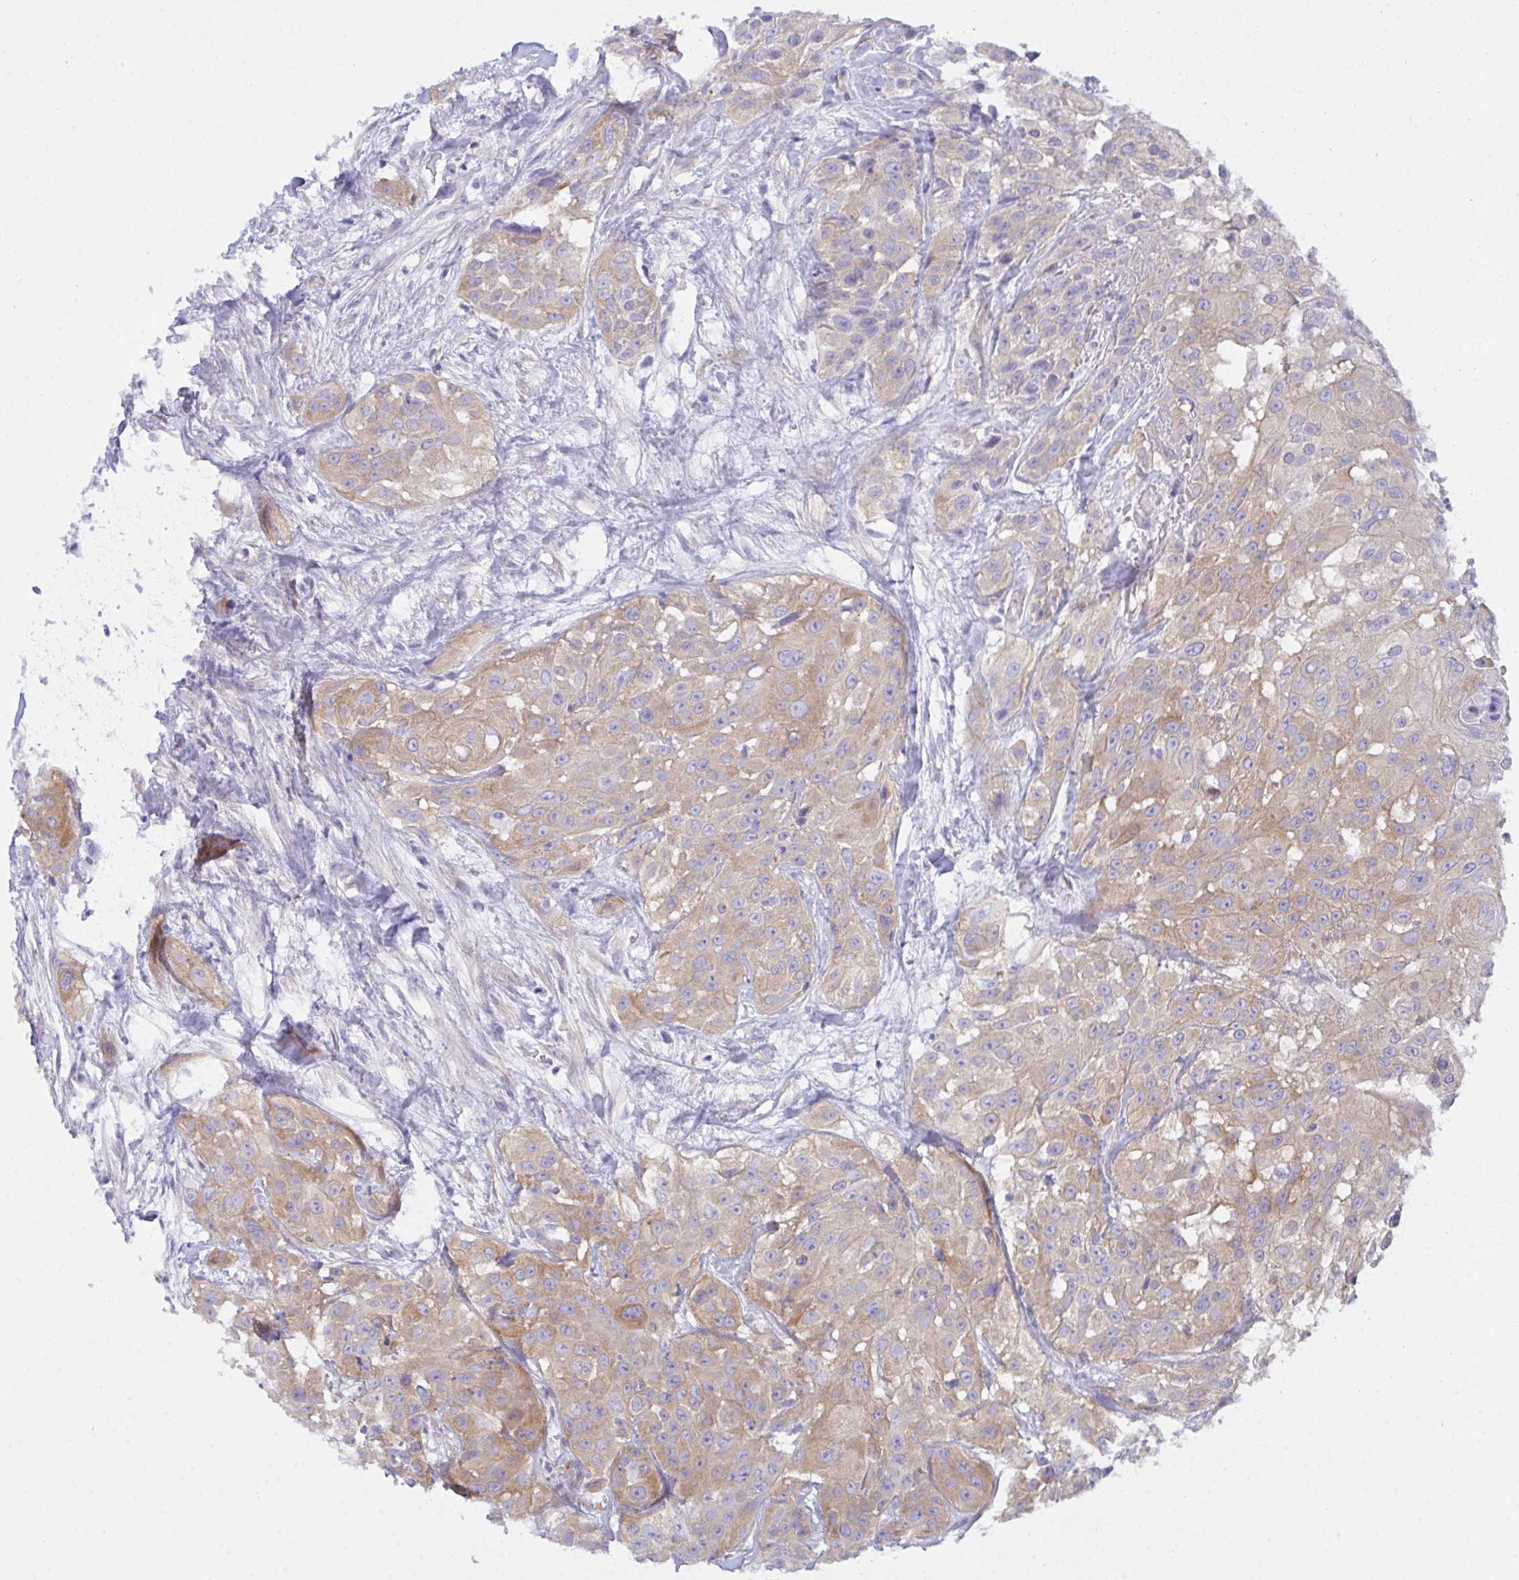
{"staining": {"intensity": "moderate", "quantity": ">75%", "location": "cytoplasmic/membranous"}, "tissue": "head and neck cancer", "cell_type": "Tumor cells", "image_type": "cancer", "snomed": [{"axis": "morphology", "description": "Squamous cell carcinoma, NOS"}, {"axis": "topography", "description": "Head-Neck"}], "caption": "Protein staining by immunohistochemistry shows moderate cytoplasmic/membranous expression in about >75% of tumor cells in head and neck squamous cell carcinoma. The staining was performed using DAB, with brown indicating positive protein expression. Nuclei are stained blue with hematoxylin.", "gene": "CEP170B", "patient": {"sex": "male", "age": 83}}